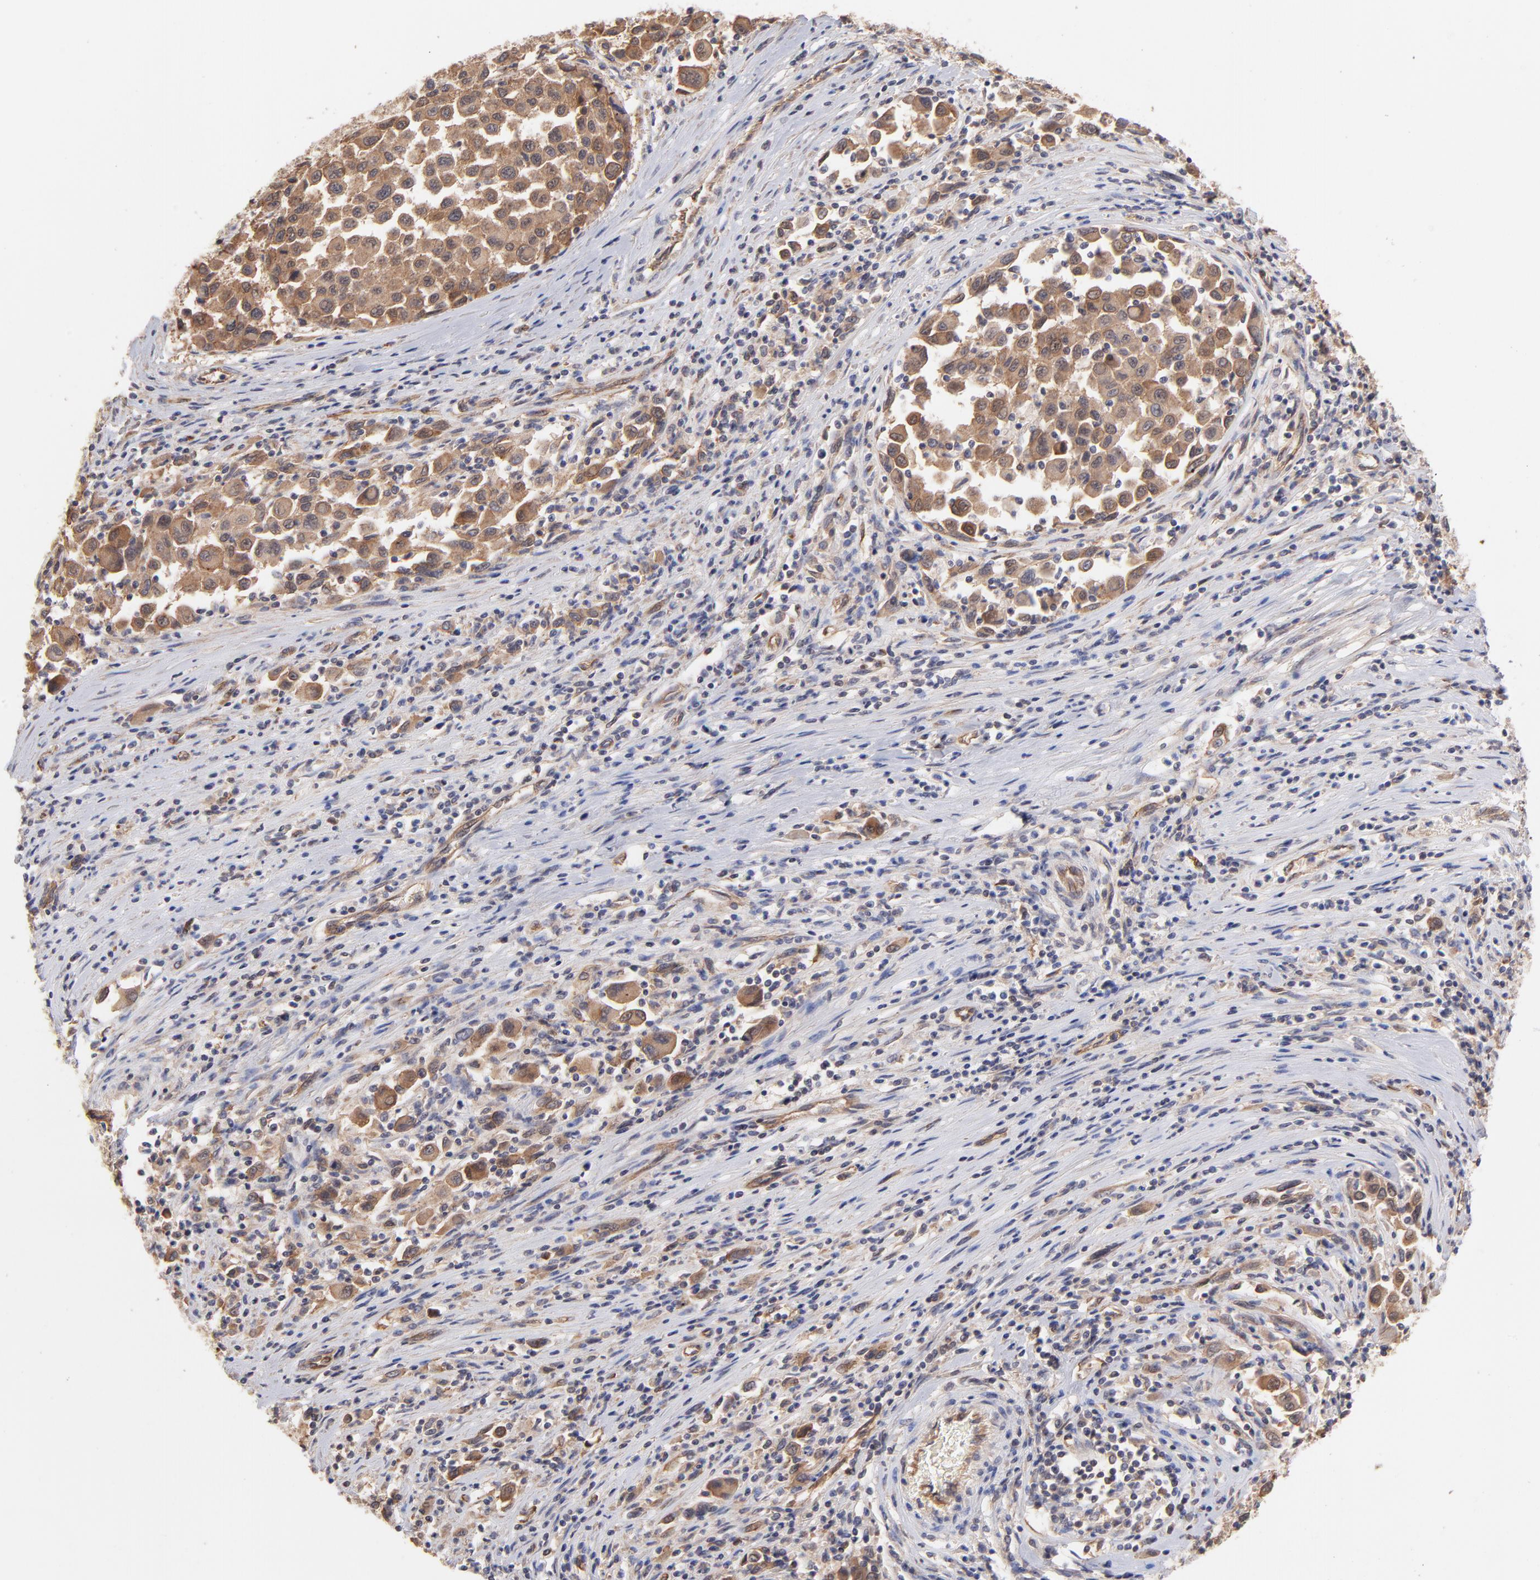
{"staining": {"intensity": "moderate", "quantity": ">75%", "location": "cytoplasmic/membranous"}, "tissue": "melanoma", "cell_type": "Tumor cells", "image_type": "cancer", "snomed": [{"axis": "morphology", "description": "Malignant melanoma, Metastatic site"}, {"axis": "topography", "description": "Lymph node"}], "caption": "A histopathology image of melanoma stained for a protein shows moderate cytoplasmic/membranous brown staining in tumor cells.", "gene": "STAP2", "patient": {"sex": "male", "age": 61}}